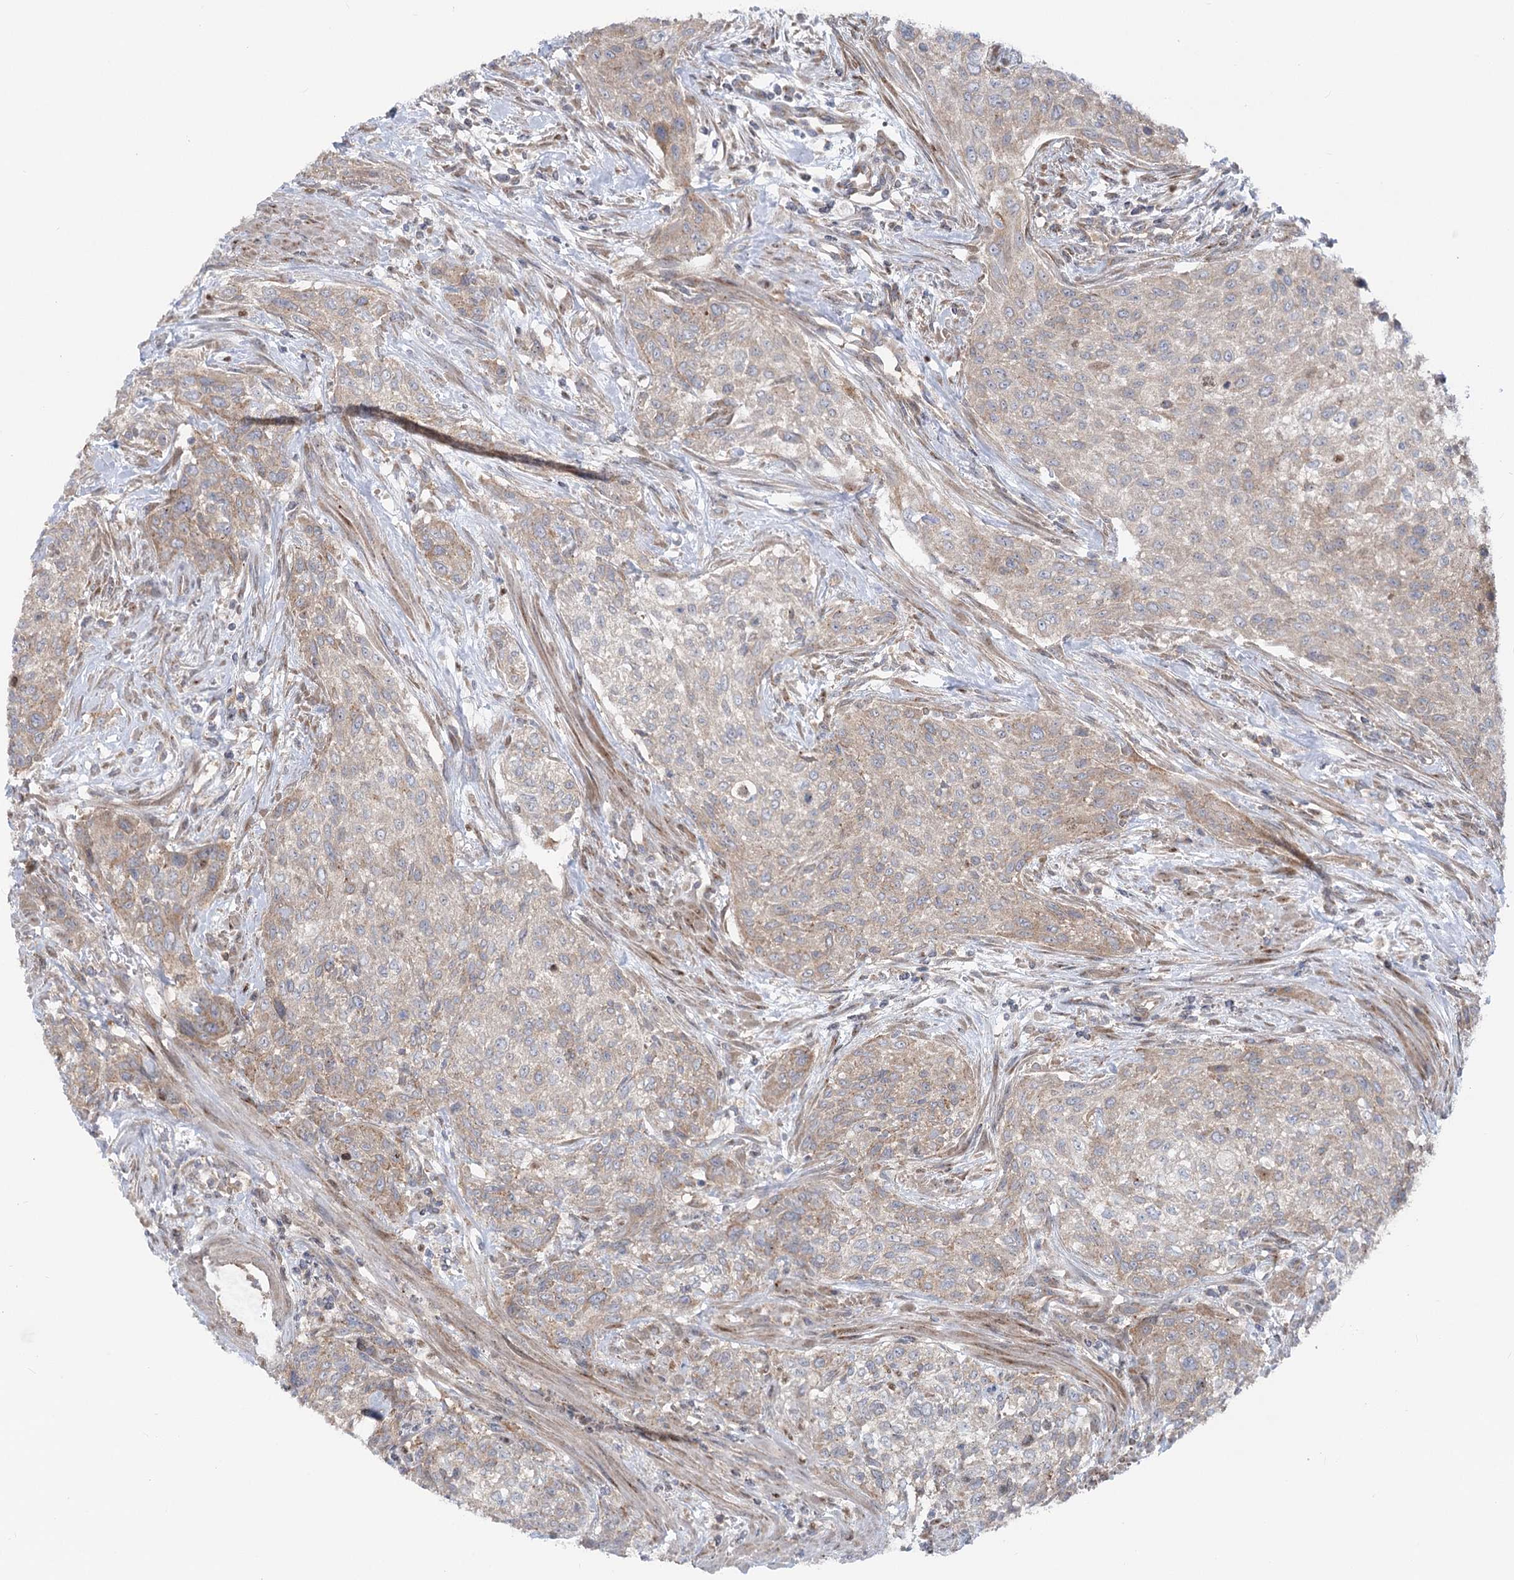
{"staining": {"intensity": "weak", "quantity": "25%-75%", "location": "cytoplasmic/membranous"}, "tissue": "urothelial cancer", "cell_type": "Tumor cells", "image_type": "cancer", "snomed": [{"axis": "morphology", "description": "Normal tissue, NOS"}, {"axis": "morphology", "description": "Urothelial carcinoma, NOS"}, {"axis": "topography", "description": "Urinary bladder"}, {"axis": "topography", "description": "Peripheral nerve tissue"}], "caption": "Tumor cells exhibit low levels of weak cytoplasmic/membranous positivity in about 25%-75% of cells in urothelial cancer.", "gene": "SCN11A", "patient": {"sex": "male", "age": 35}}